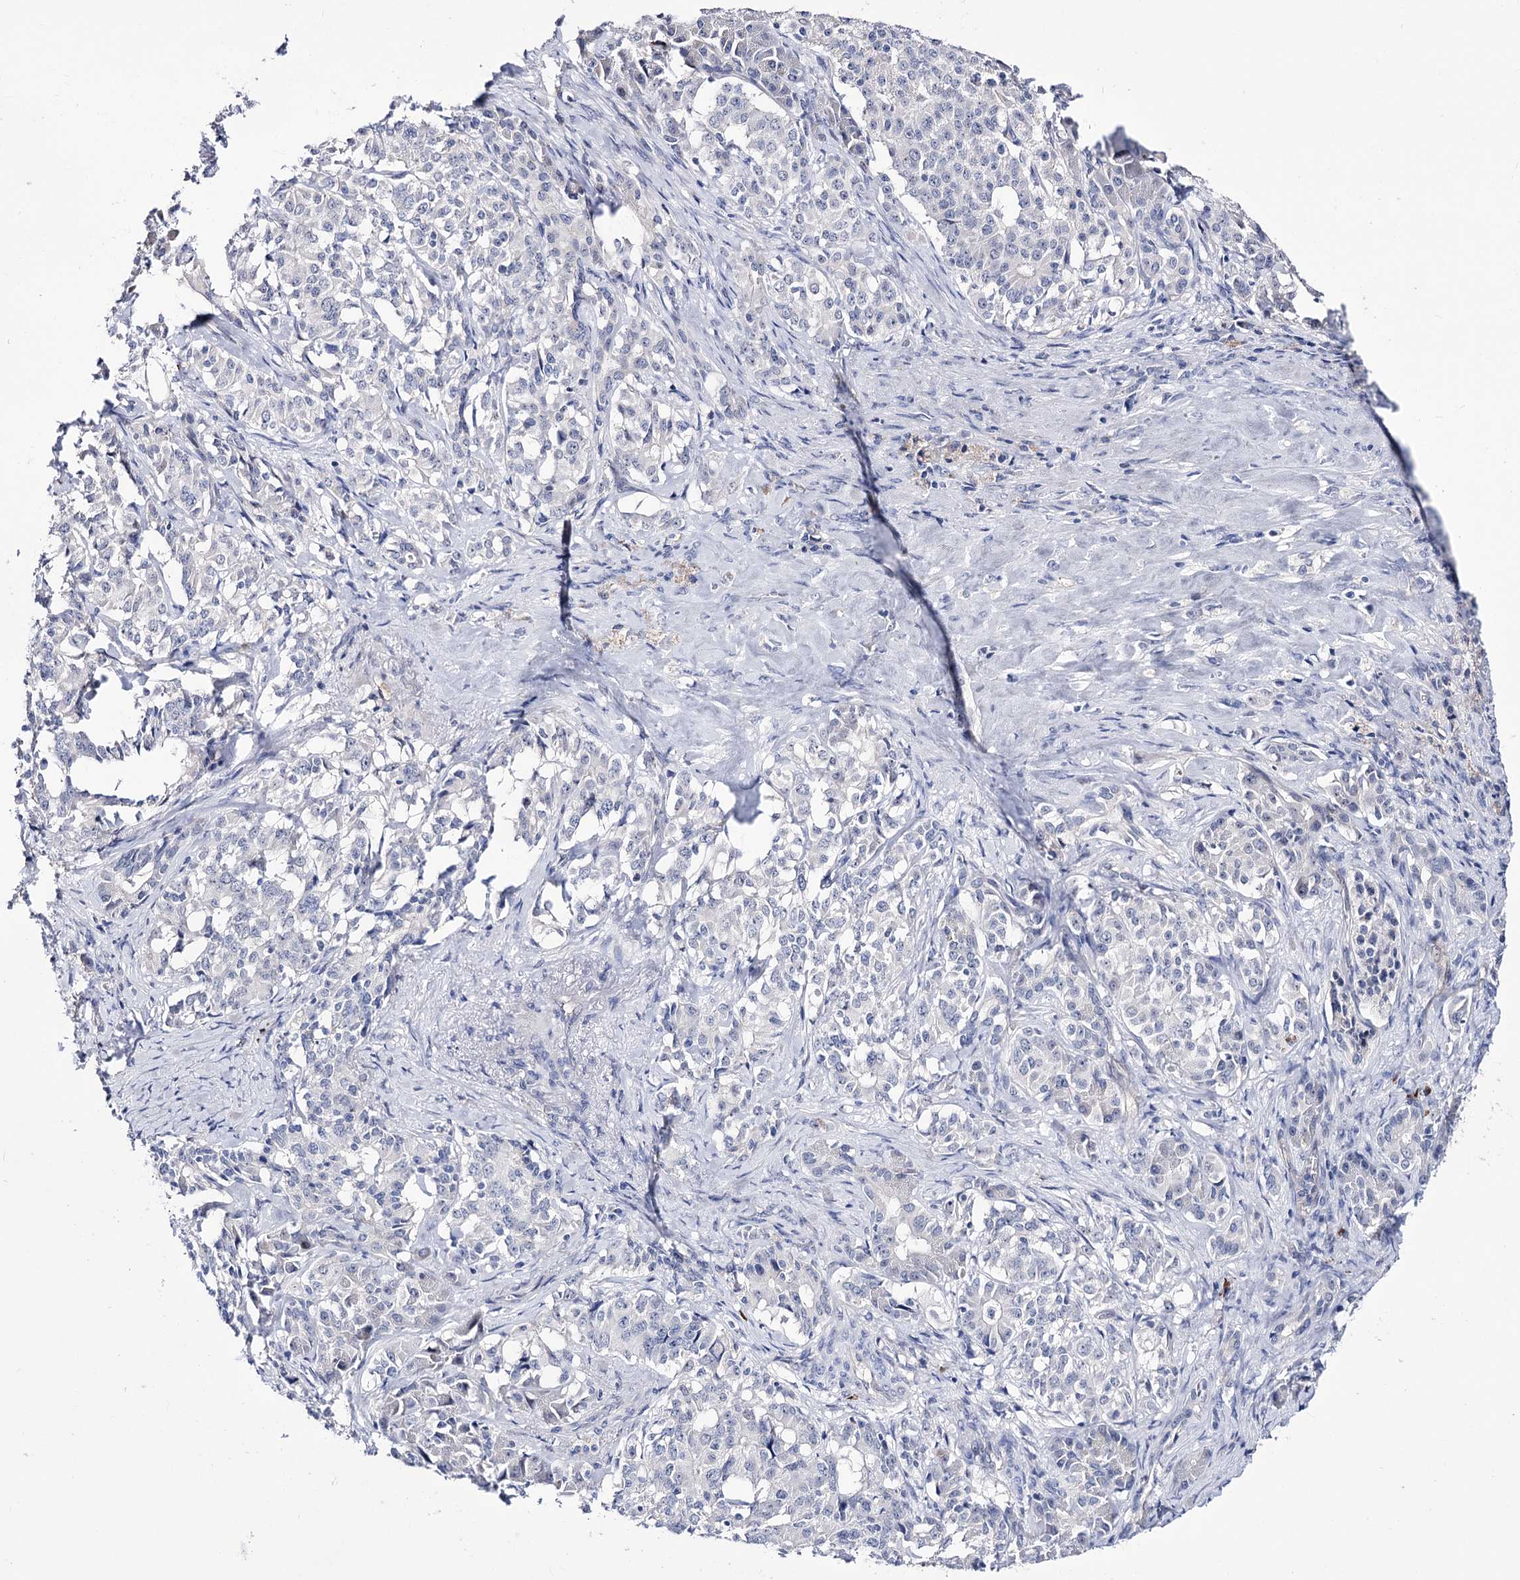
{"staining": {"intensity": "negative", "quantity": "none", "location": "none"}, "tissue": "pancreatic cancer", "cell_type": "Tumor cells", "image_type": "cancer", "snomed": [{"axis": "morphology", "description": "Adenocarcinoma, NOS"}, {"axis": "topography", "description": "Pancreas"}], "caption": "Tumor cells show no significant protein expression in pancreatic cancer.", "gene": "PCGF5", "patient": {"sex": "female", "age": 74}}